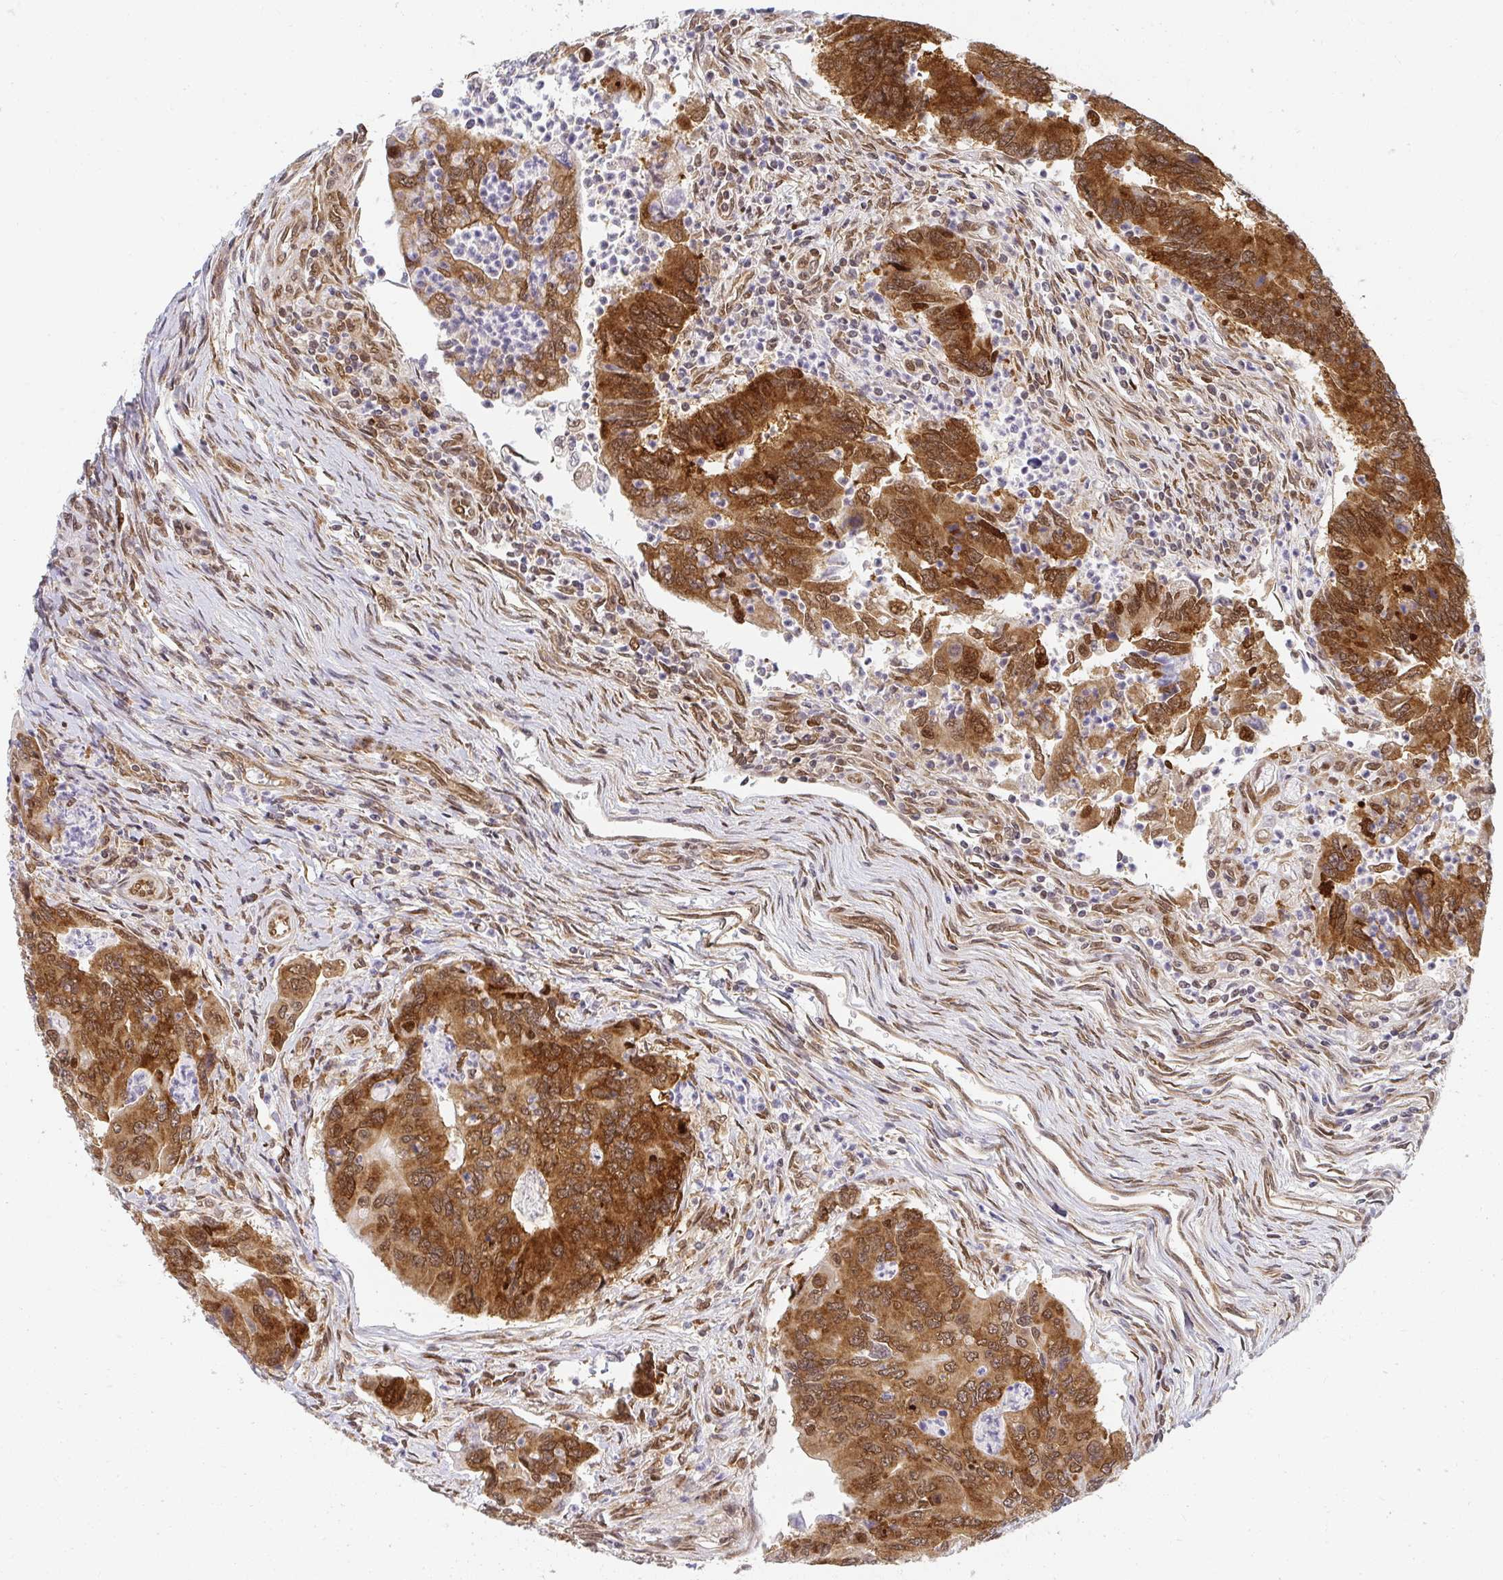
{"staining": {"intensity": "strong", "quantity": ">75%", "location": "cytoplasmic/membranous,nuclear"}, "tissue": "colorectal cancer", "cell_type": "Tumor cells", "image_type": "cancer", "snomed": [{"axis": "morphology", "description": "Adenocarcinoma, NOS"}, {"axis": "topography", "description": "Colon"}], "caption": "A brown stain highlights strong cytoplasmic/membranous and nuclear positivity of a protein in human colorectal cancer (adenocarcinoma) tumor cells. (DAB IHC, brown staining for protein, blue staining for nuclei).", "gene": "SYNCRIP", "patient": {"sex": "female", "age": 67}}